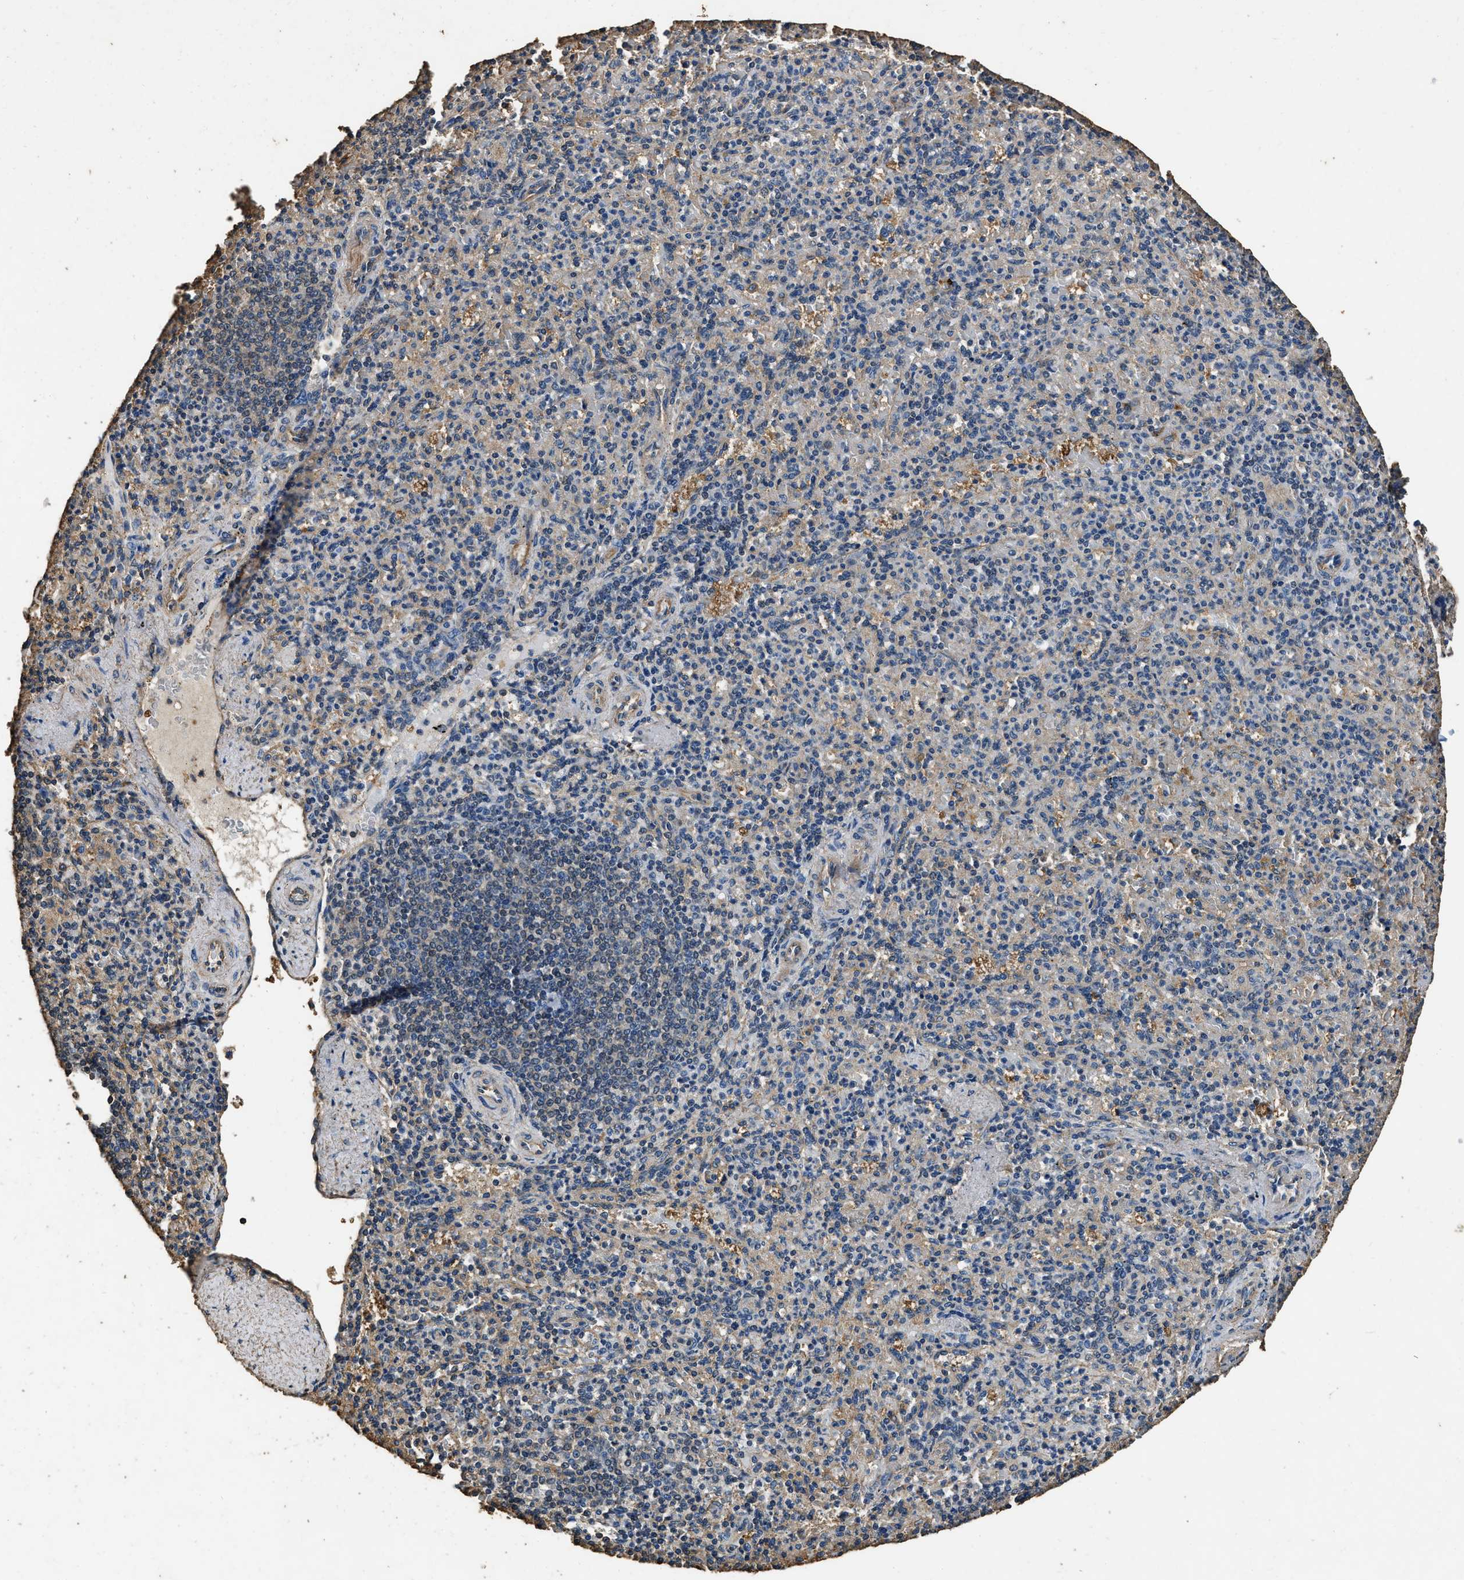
{"staining": {"intensity": "moderate", "quantity": "25%-75%", "location": "cytoplasmic/membranous"}, "tissue": "spleen", "cell_type": "Cells in red pulp", "image_type": "normal", "snomed": [{"axis": "morphology", "description": "Normal tissue, NOS"}, {"axis": "topography", "description": "Spleen"}], "caption": "About 25%-75% of cells in red pulp in normal human spleen show moderate cytoplasmic/membranous protein expression as visualized by brown immunohistochemical staining.", "gene": "MIB1", "patient": {"sex": "female", "age": 74}}